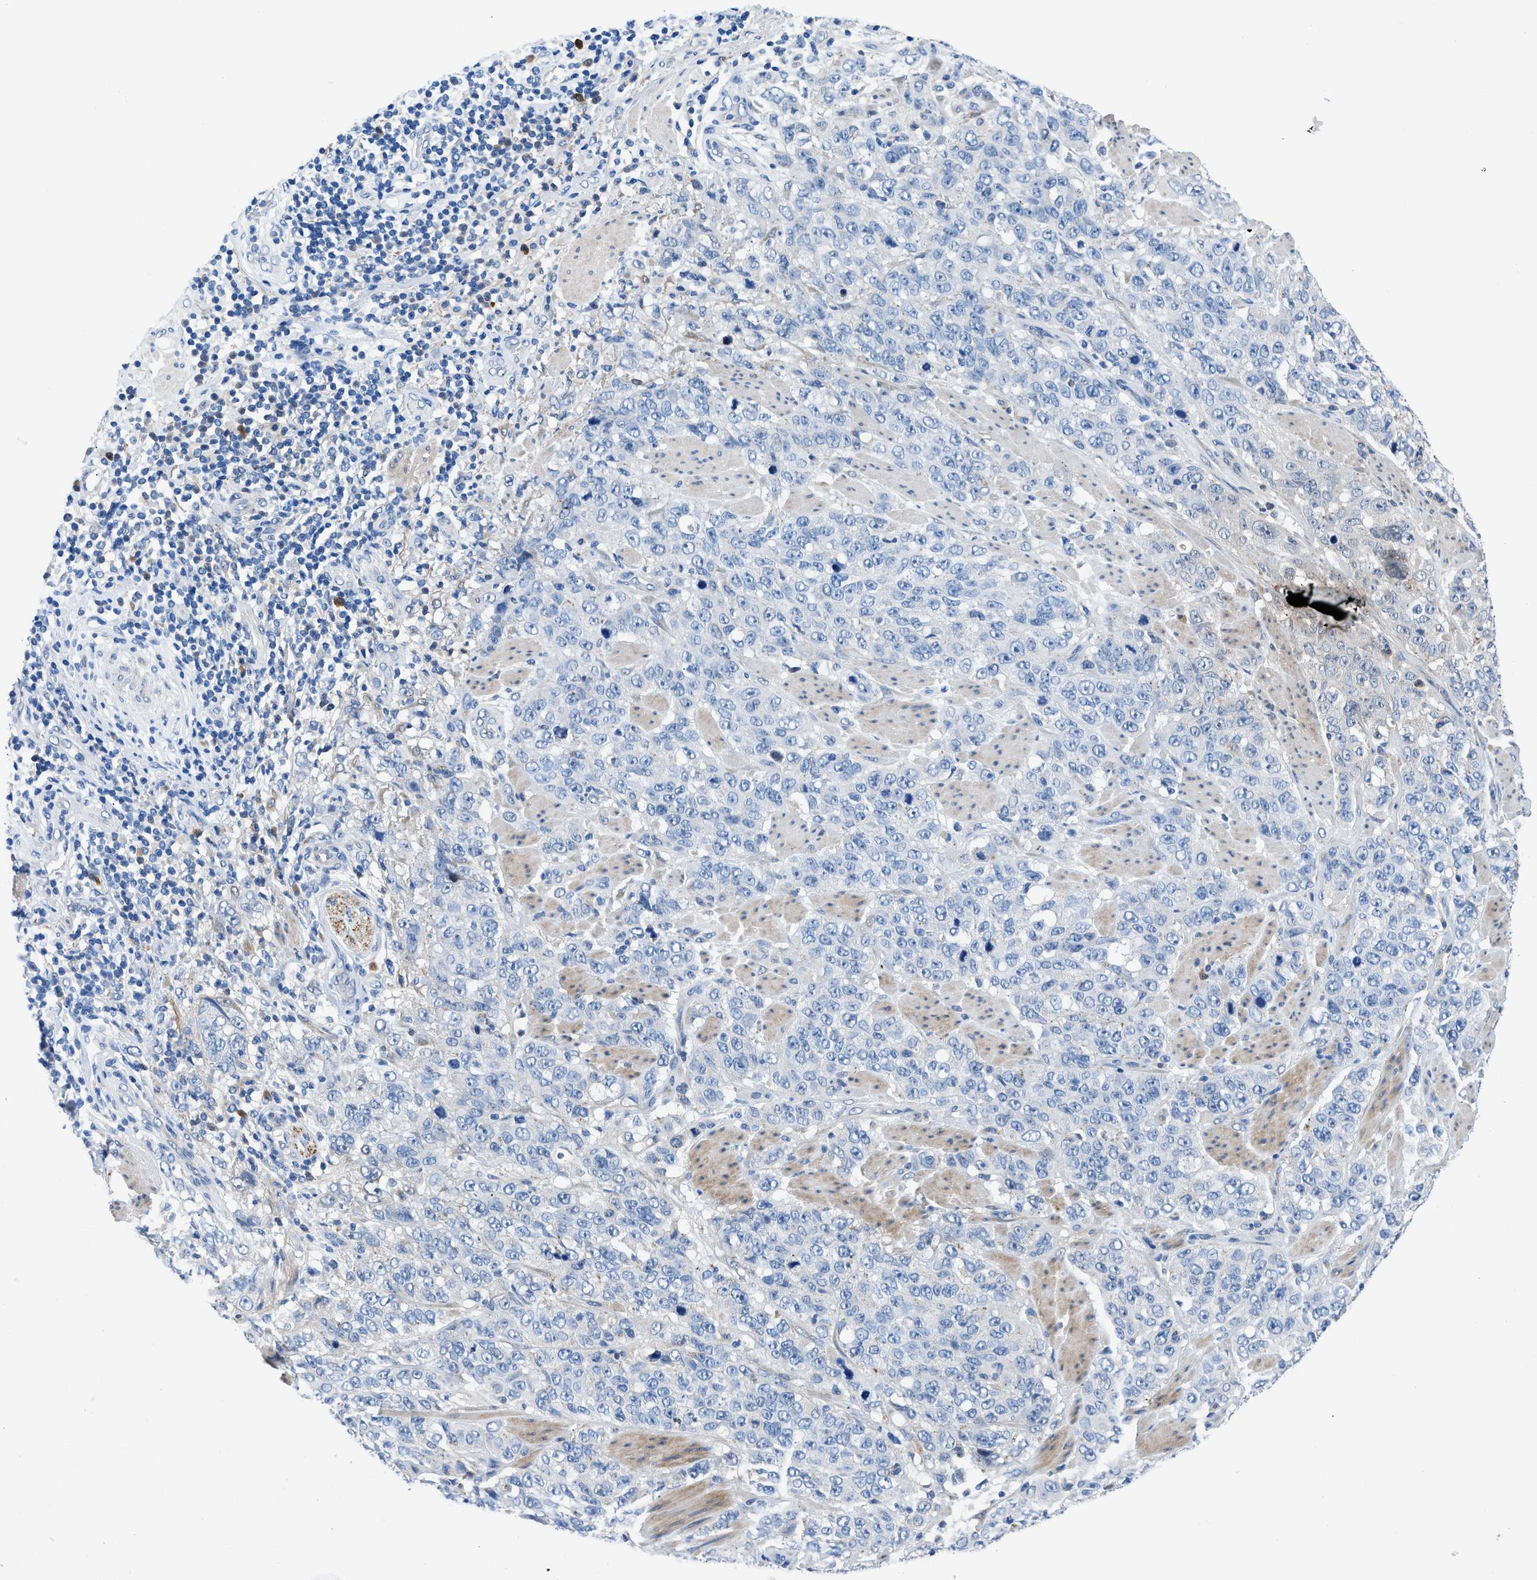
{"staining": {"intensity": "negative", "quantity": "none", "location": "none"}, "tissue": "stomach cancer", "cell_type": "Tumor cells", "image_type": "cancer", "snomed": [{"axis": "morphology", "description": "Adenocarcinoma, NOS"}, {"axis": "topography", "description": "Stomach"}], "caption": "A photomicrograph of stomach adenocarcinoma stained for a protein exhibits no brown staining in tumor cells.", "gene": "UAP1", "patient": {"sex": "male", "age": 48}}